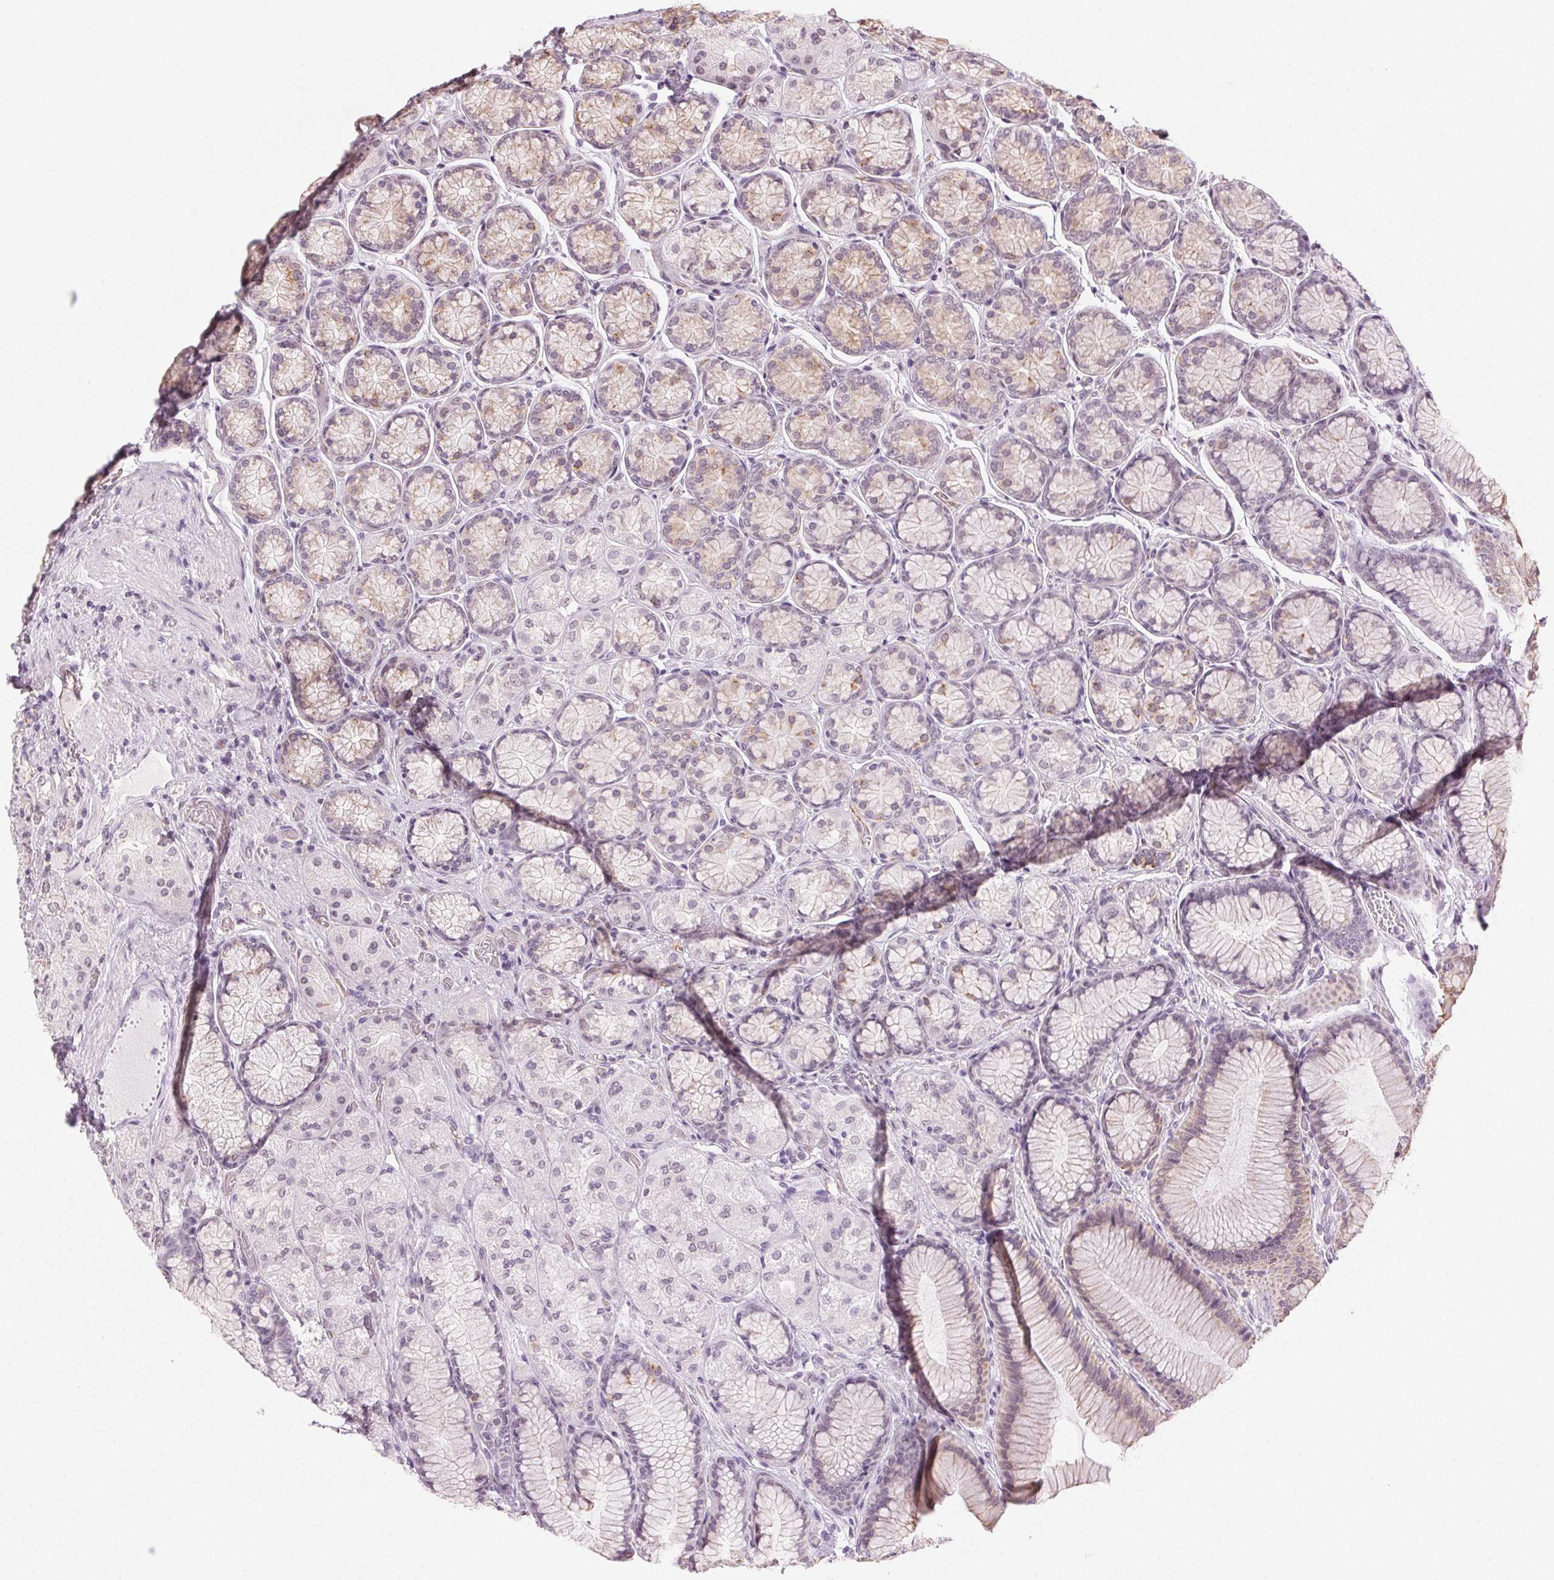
{"staining": {"intensity": "weak", "quantity": "25%-75%", "location": "cytoplasmic/membranous"}, "tissue": "stomach", "cell_type": "Glandular cells", "image_type": "normal", "snomed": [{"axis": "morphology", "description": "Normal tissue, NOS"}, {"axis": "morphology", "description": "Adenocarcinoma, NOS"}, {"axis": "morphology", "description": "Adenocarcinoma, High grade"}, {"axis": "topography", "description": "Stomach, upper"}, {"axis": "topography", "description": "Stomach"}], "caption": "Immunohistochemical staining of unremarkable human stomach demonstrates low levels of weak cytoplasmic/membranous expression in approximately 25%-75% of glandular cells.", "gene": "AIF1L", "patient": {"sex": "female", "age": 65}}